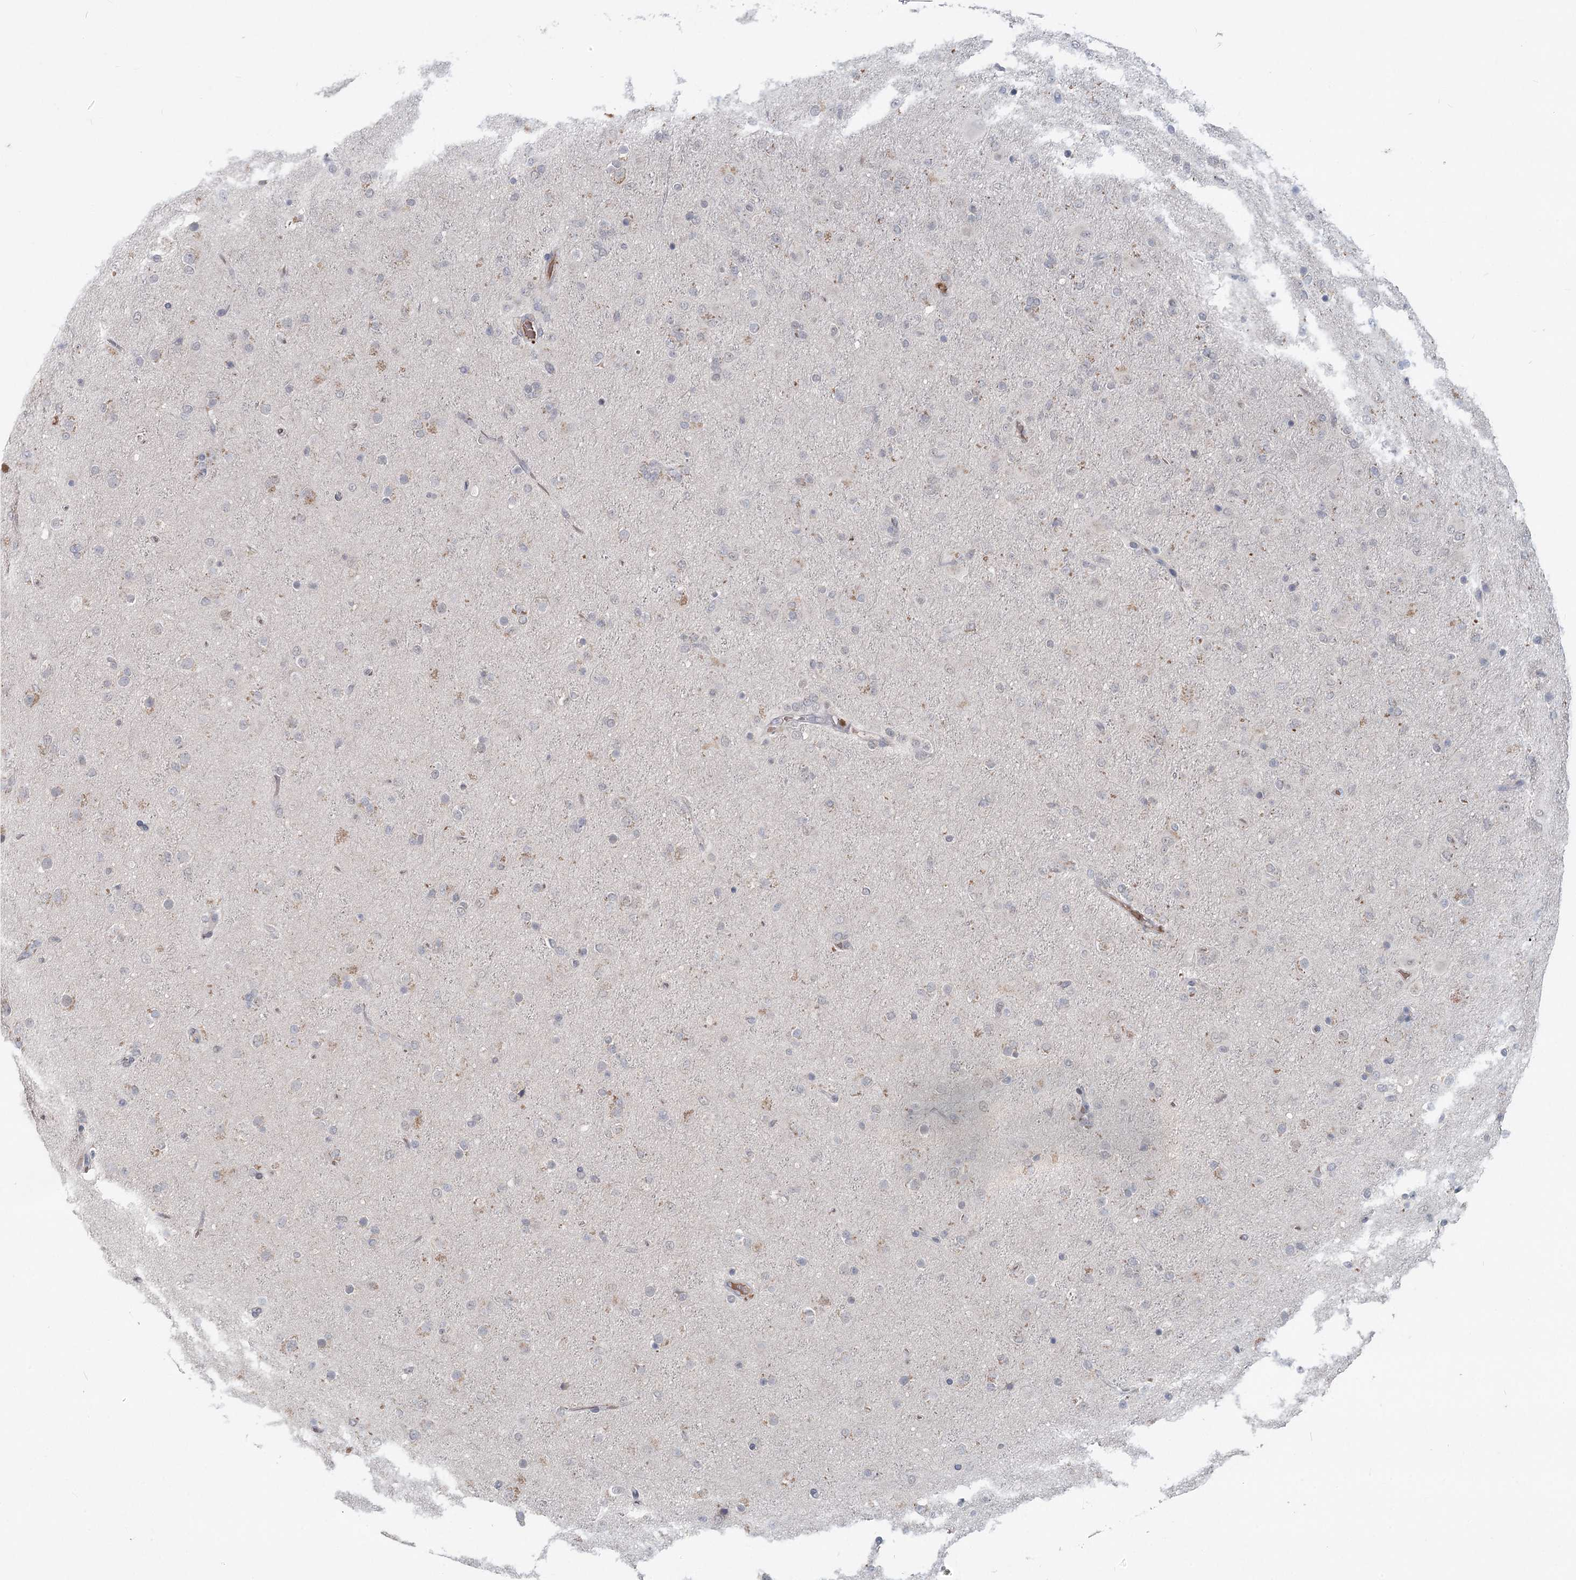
{"staining": {"intensity": "negative", "quantity": "none", "location": "none"}, "tissue": "glioma", "cell_type": "Tumor cells", "image_type": "cancer", "snomed": [{"axis": "morphology", "description": "Glioma, malignant, Low grade"}, {"axis": "topography", "description": "Brain"}], "caption": "Immunohistochemistry photomicrograph of glioma stained for a protein (brown), which displays no staining in tumor cells.", "gene": "FBXO7", "patient": {"sex": "male", "age": 65}}